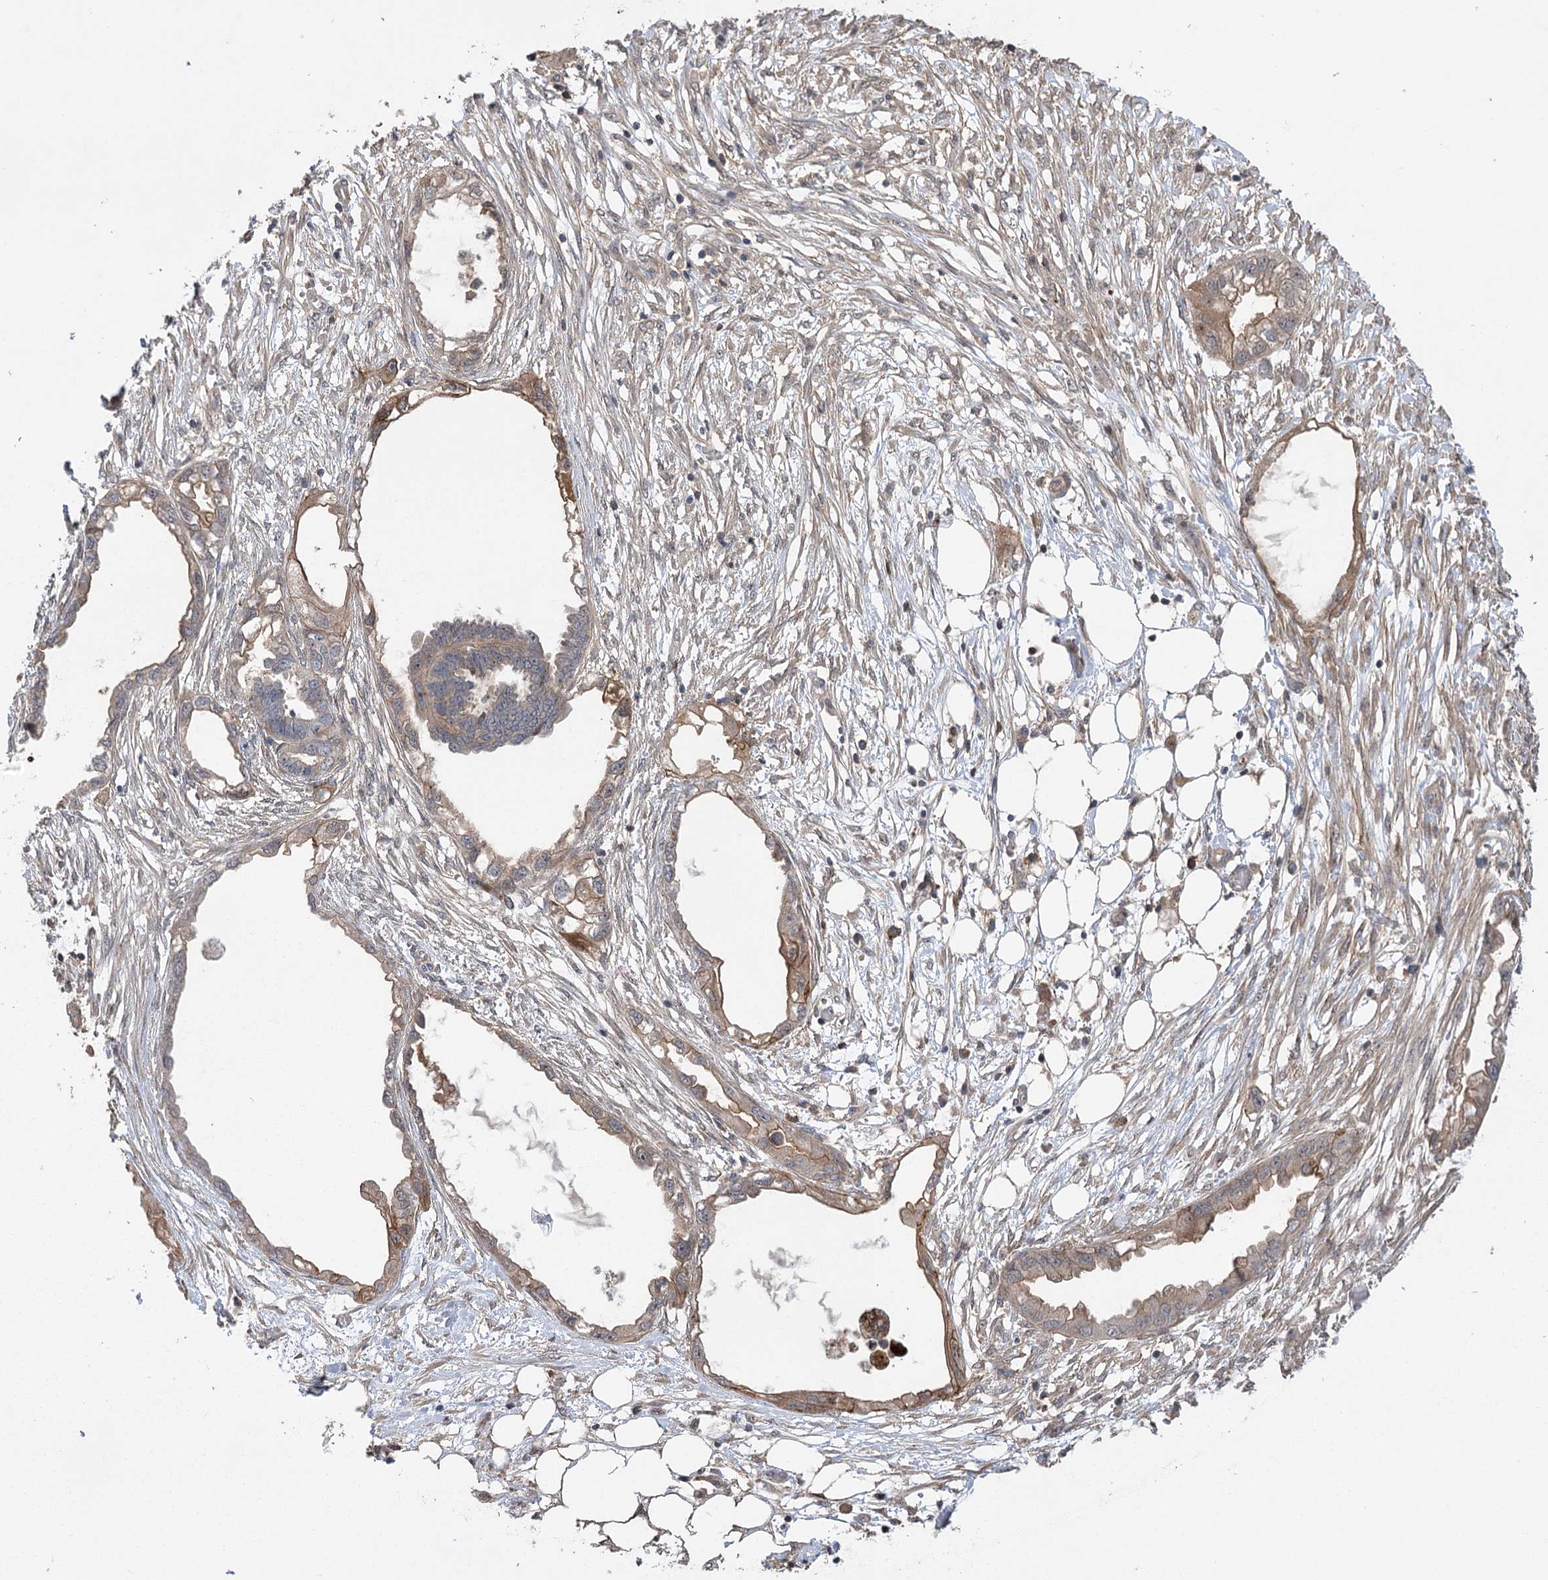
{"staining": {"intensity": "moderate", "quantity": "<25%", "location": "cytoplasmic/membranous"}, "tissue": "endometrial cancer", "cell_type": "Tumor cells", "image_type": "cancer", "snomed": [{"axis": "morphology", "description": "Adenocarcinoma, NOS"}, {"axis": "morphology", "description": "Adenocarcinoma, metastatic, NOS"}, {"axis": "topography", "description": "Adipose tissue"}, {"axis": "topography", "description": "Endometrium"}], "caption": "Immunohistochemical staining of human endometrial cancer reveals low levels of moderate cytoplasmic/membranous staining in approximately <25% of tumor cells.", "gene": "KCNN2", "patient": {"sex": "female", "age": 67}}